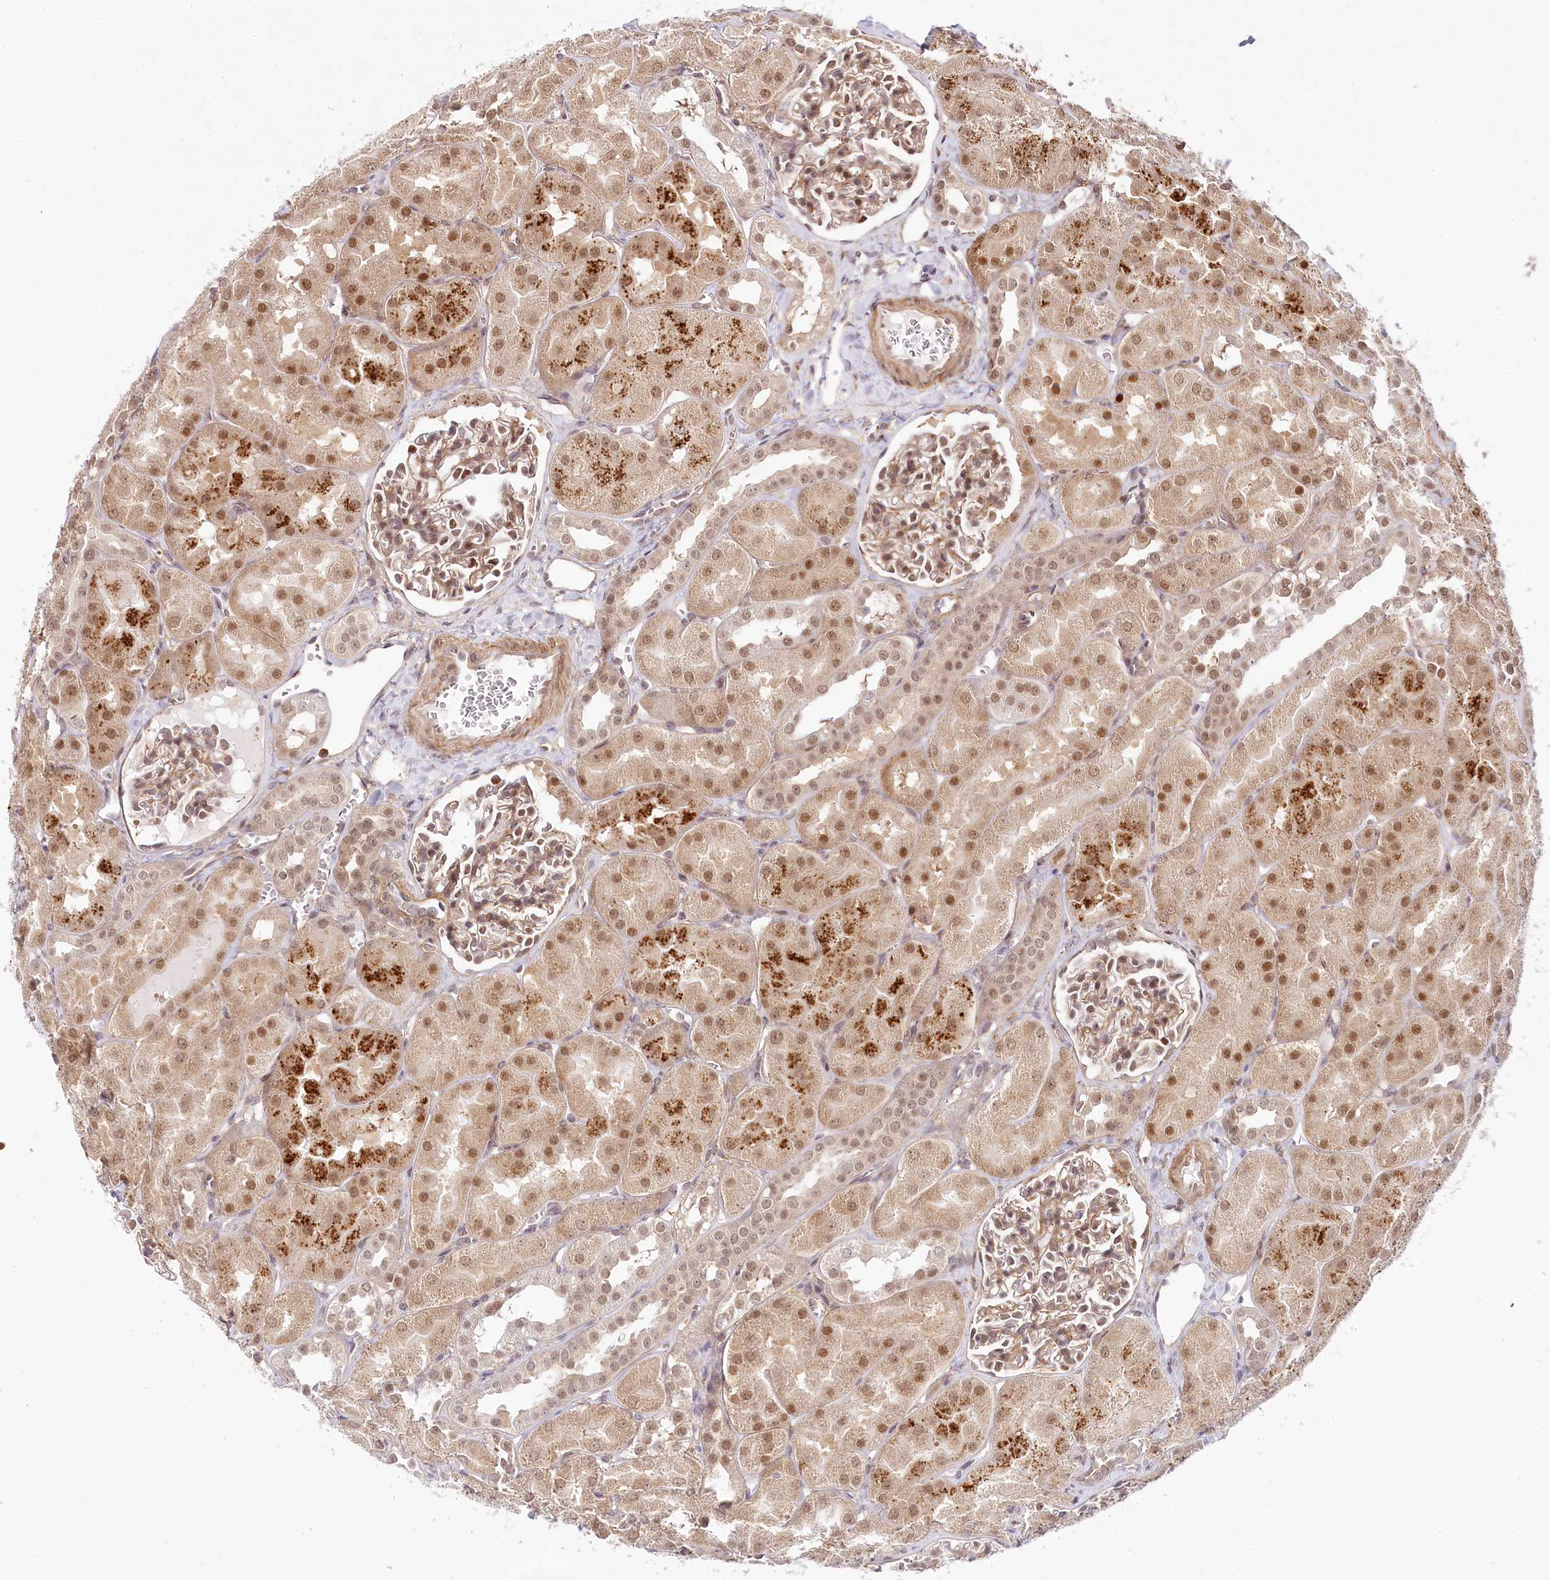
{"staining": {"intensity": "moderate", "quantity": "25%-75%", "location": "cytoplasmic/membranous,nuclear"}, "tissue": "kidney", "cell_type": "Cells in glomeruli", "image_type": "normal", "snomed": [{"axis": "morphology", "description": "Normal tissue, NOS"}, {"axis": "topography", "description": "Kidney"}, {"axis": "topography", "description": "Urinary bladder"}], "caption": "IHC (DAB (3,3'-diaminobenzidine)) staining of normal kidney demonstrates moderate cytoplasmic/membranous,nuclear protein expression in about 25%-75% of cells in glomeruli.", "gene": "TUBGCP2", "patient": {"sex": "male", "age": 16}}